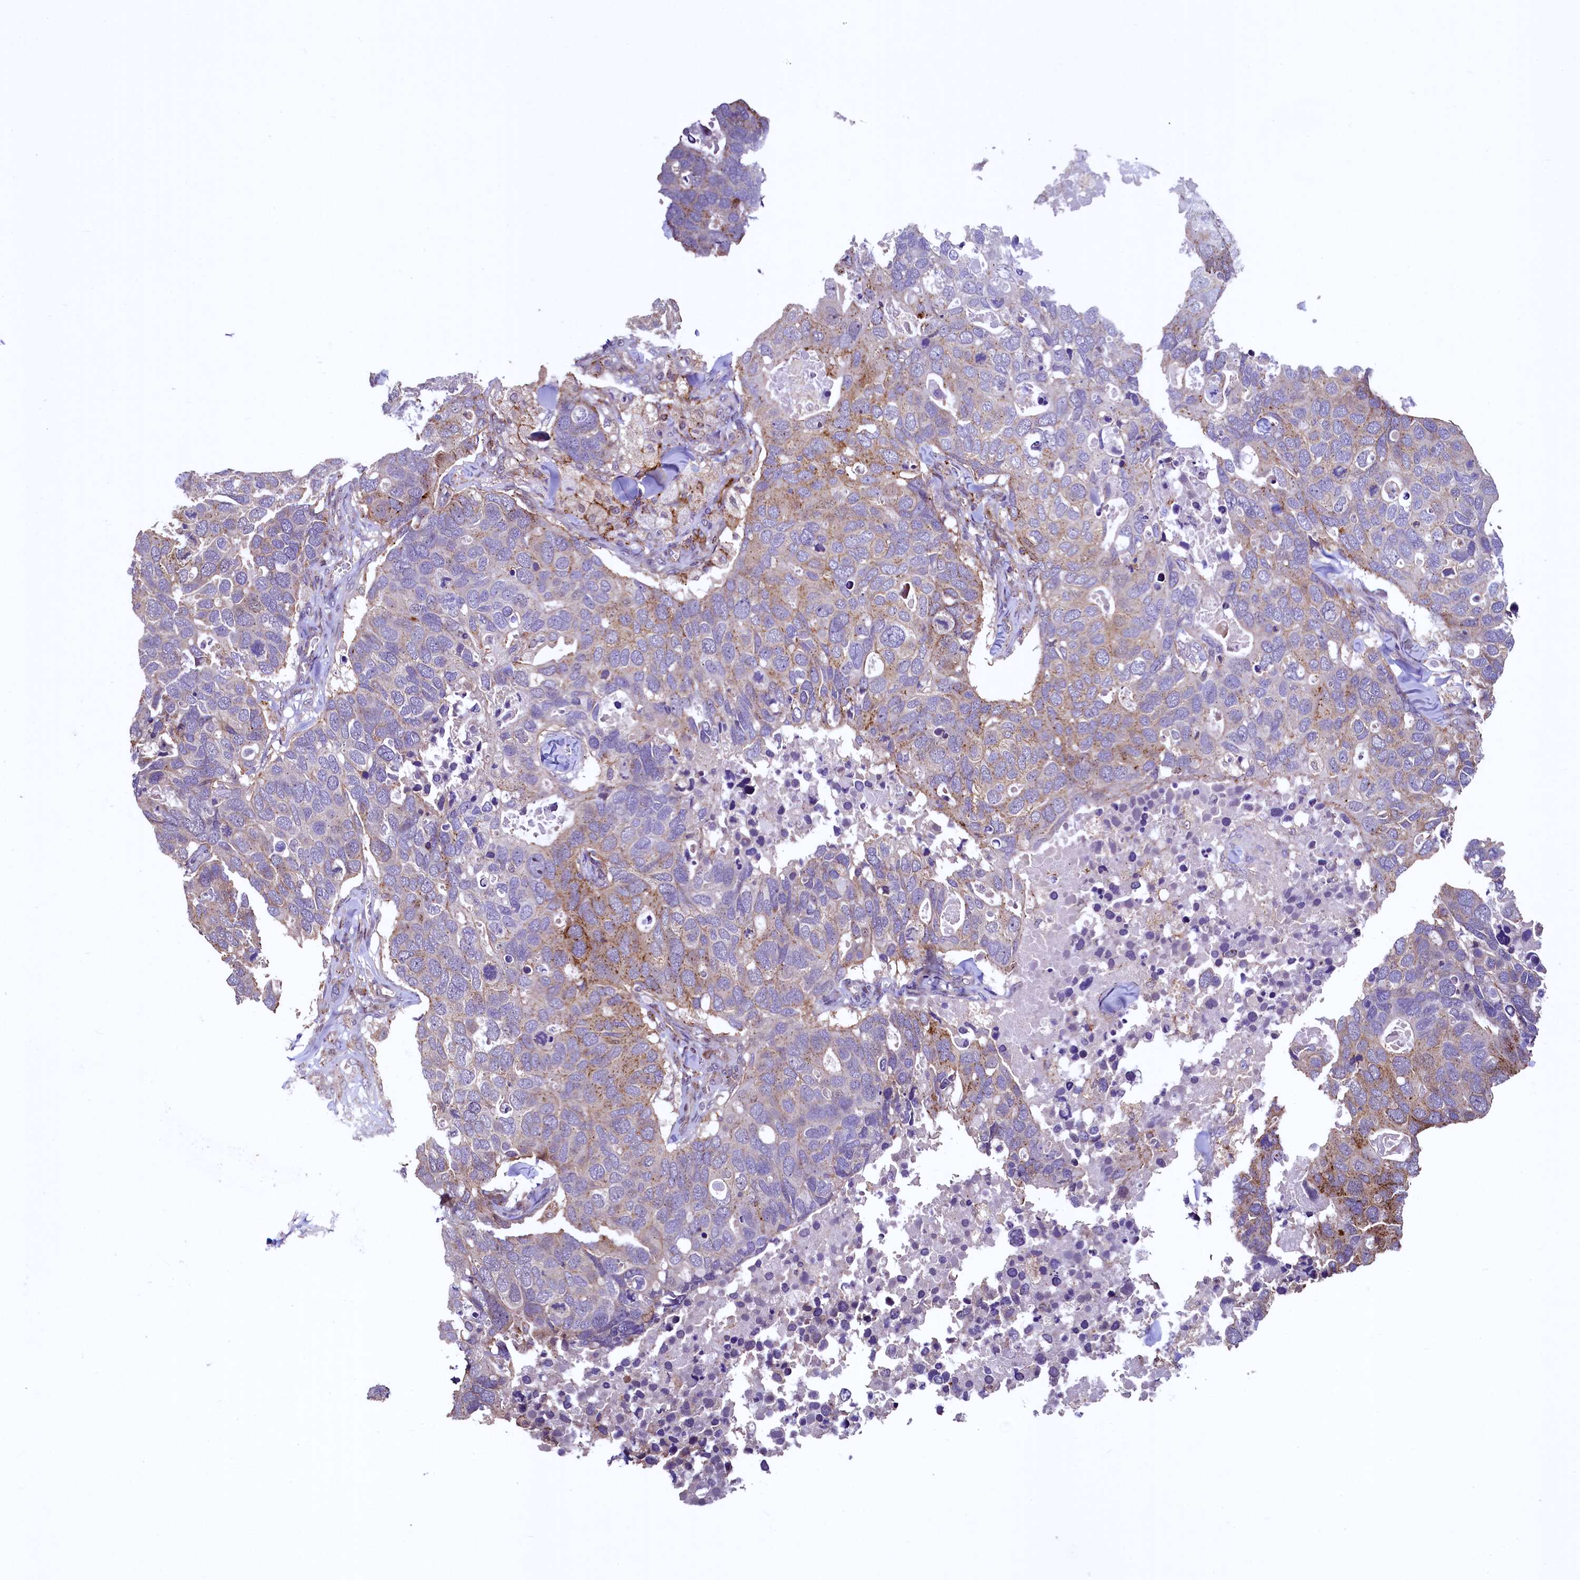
{"staining": {"intensity": "moderate", "quantity": "<25%", "location": "cytoplasmic/membranous"}, "tissue": "breast cancer", "cell_type": "Tumor cells", "image_type": "cancer", "snomed": [{"axis": "morphology", "description": "Duct carcinoma"}, {"axis": "topography", "description": "Breast"}], "caption": "A low amount of moderate cytoplasmic/membranous staining is seen in approximately <25% of tumor cells in breast intraductal carcinoma tissue.", "gene": "PALM", "patient": {"sex": "female", "age": 83}}